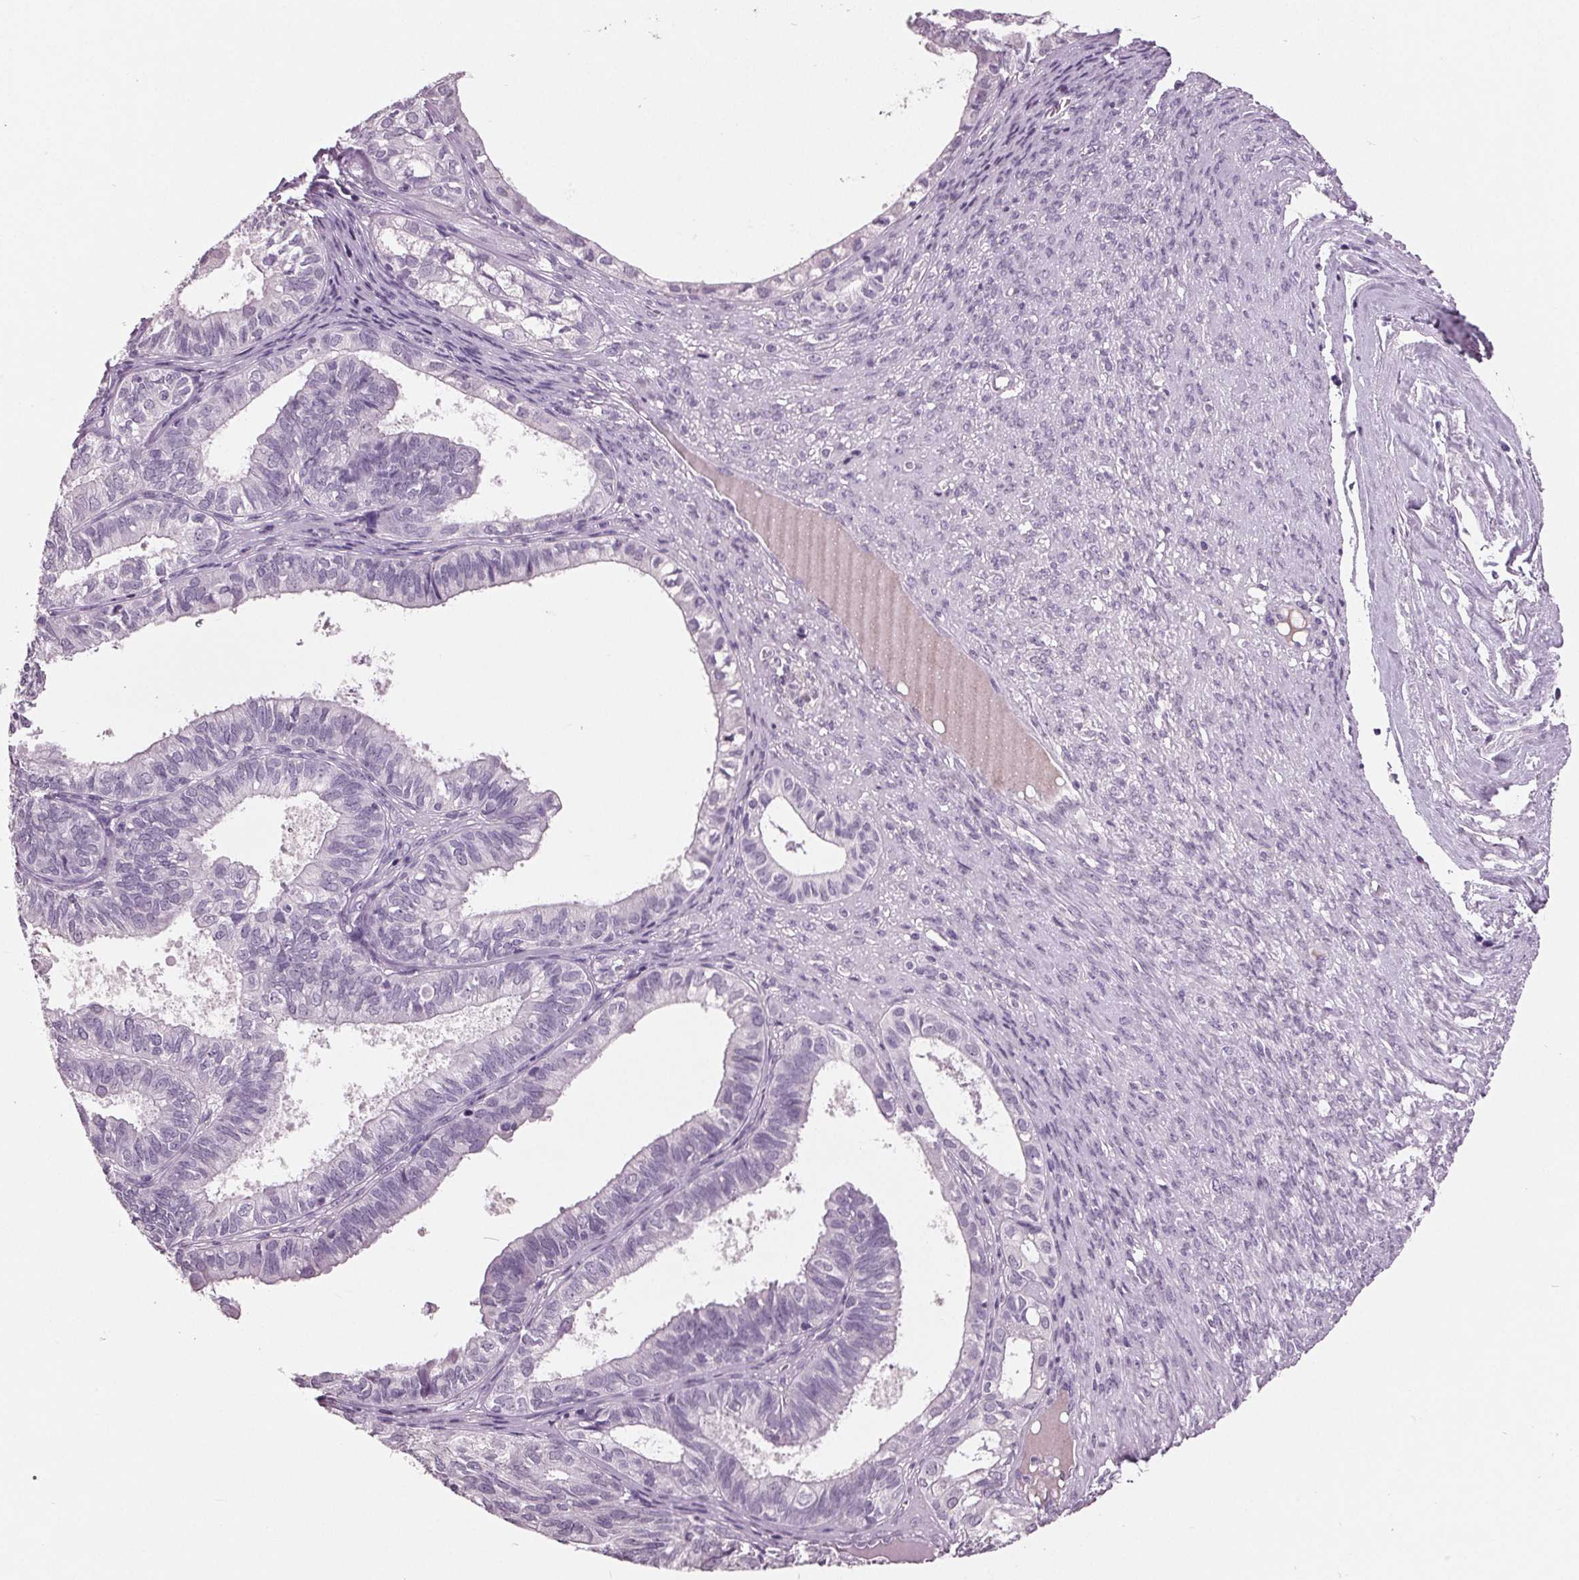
{"staining": {"intensity": "negative", "quantity": "none", "location": "none"}, "tissue": "ovarian cancer", "cell_type": "Tumor cells", "image_type": "cancer", "snomed": [{"axis": "morphology", "description": "Carcinoma, endometroid"}, {"axis": "topography", "description": "Ovary"}], "caption": "The image exhibits no staining of tumor cells in ovarian endometroid carcinoma.", "gene": "AMBP", "patient": {"sex": "female", "age": 64}}